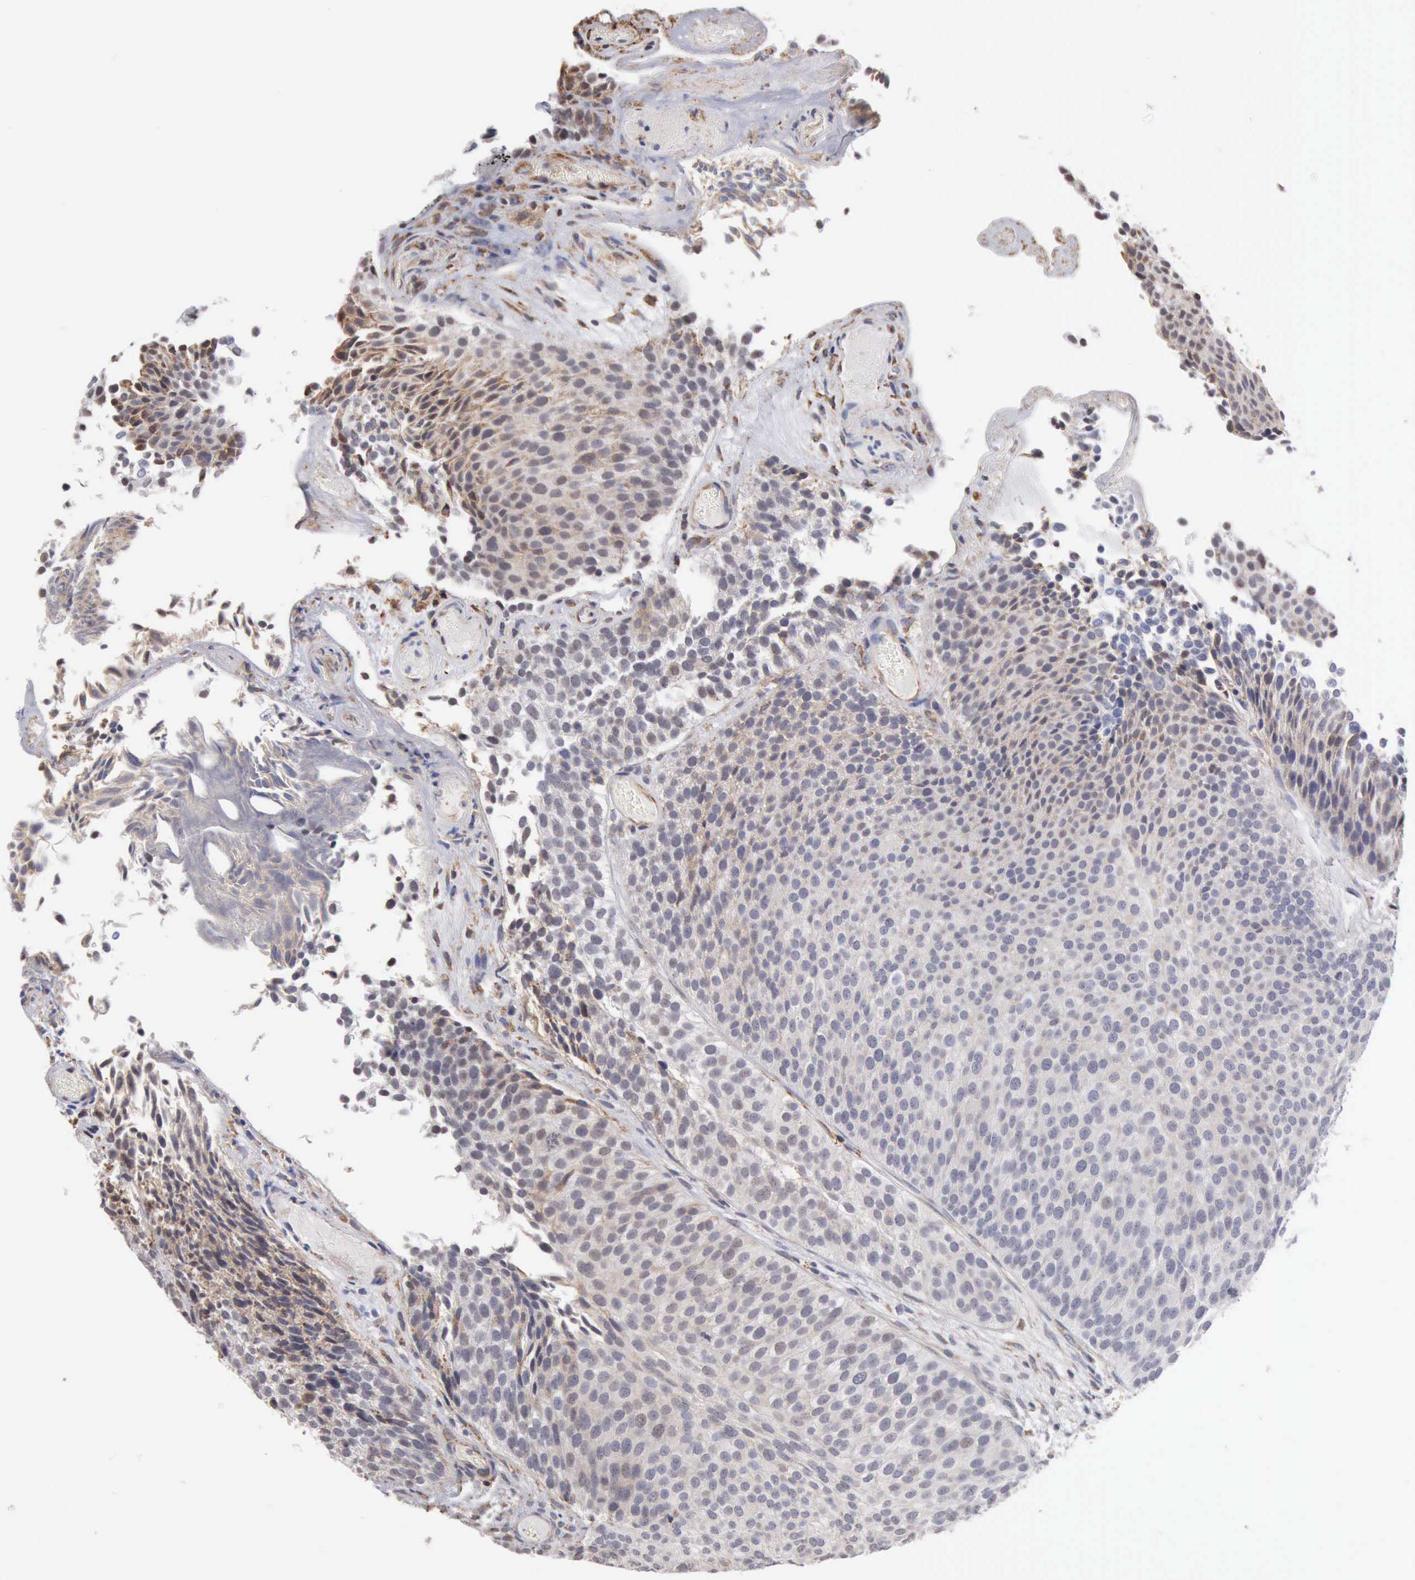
{"staining": {"intensity": "negative", "quantity": "none", "location": "none"}, "tissue": "urothelial cancer", "cell_type": "Tumor cells", "image_type": "cancer", "snomed": [{"axis": "morphology", "description": "Urothelial carcinoma, Low grade"}, {"axis": "topography", "description": "Urinary bladder"}], "caption": "Immunohistochemistry histopathology image of neoplastic tissue: human low-grade urothelial carcinoma stained with DAB (3,3'-diaminobenzidine) reveals no significant protein expression in tumor cells.", "gene": "GPR101", "patient": {"sex": "male", "age": 84}}